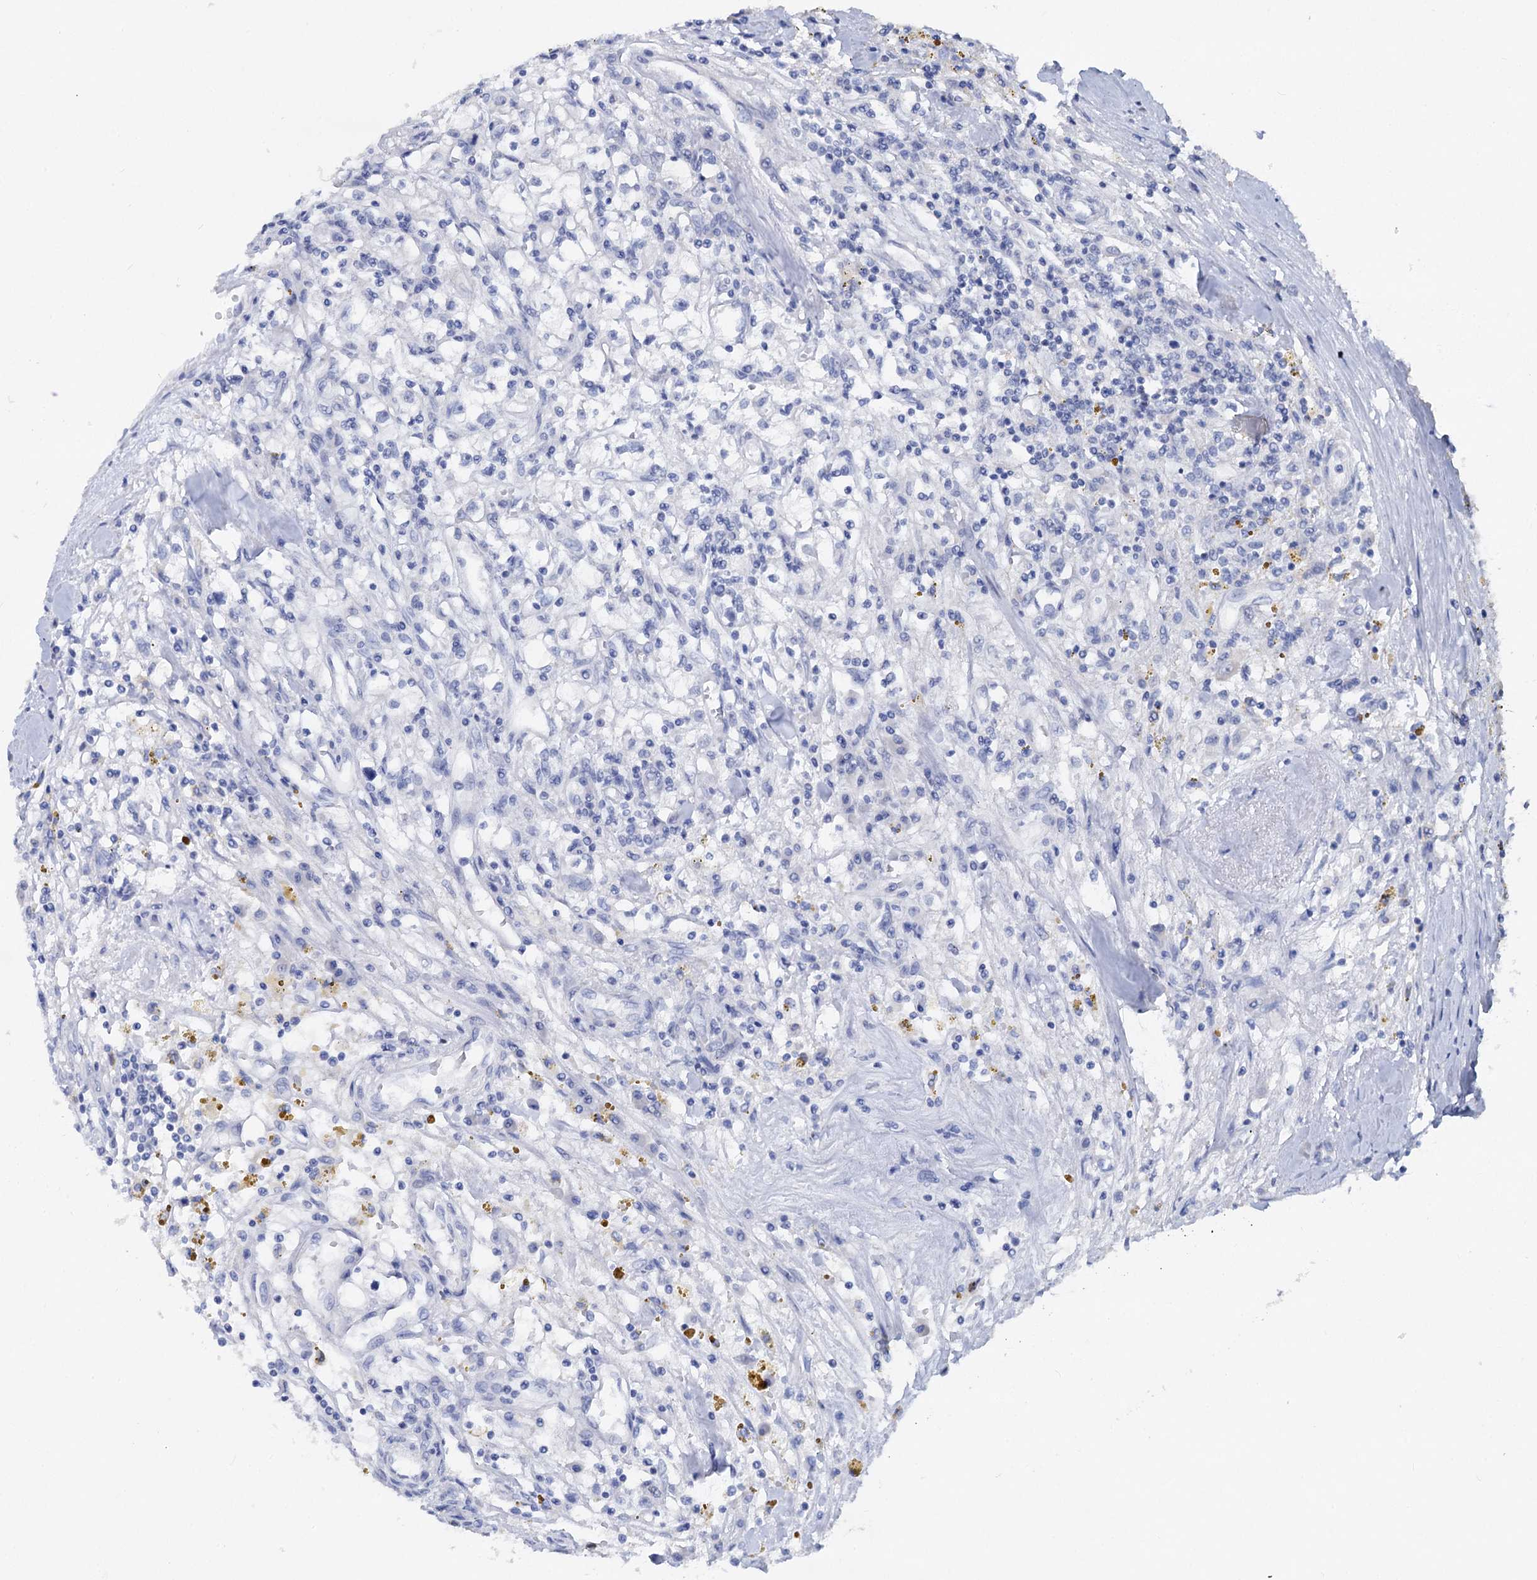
{"staining": {"intensity": "negative", "quantity": "none", "location": "none"}, "tissue": "renal cancer", "cell_type": "Tumor cells", "image_type": "cancer", "snomed": [{"axis": "morphology", "description": "Adenocarcinoma, NOS"}, {"axis": "topography", "description": "Kidney"}], "caption": "This is an immunohistochemistry (IHC) micrograph of human renal cancer. There is no staining in tumor cells.", "gene": "CAPRIN2", "patient": {"sex": "male", "age": 56}}